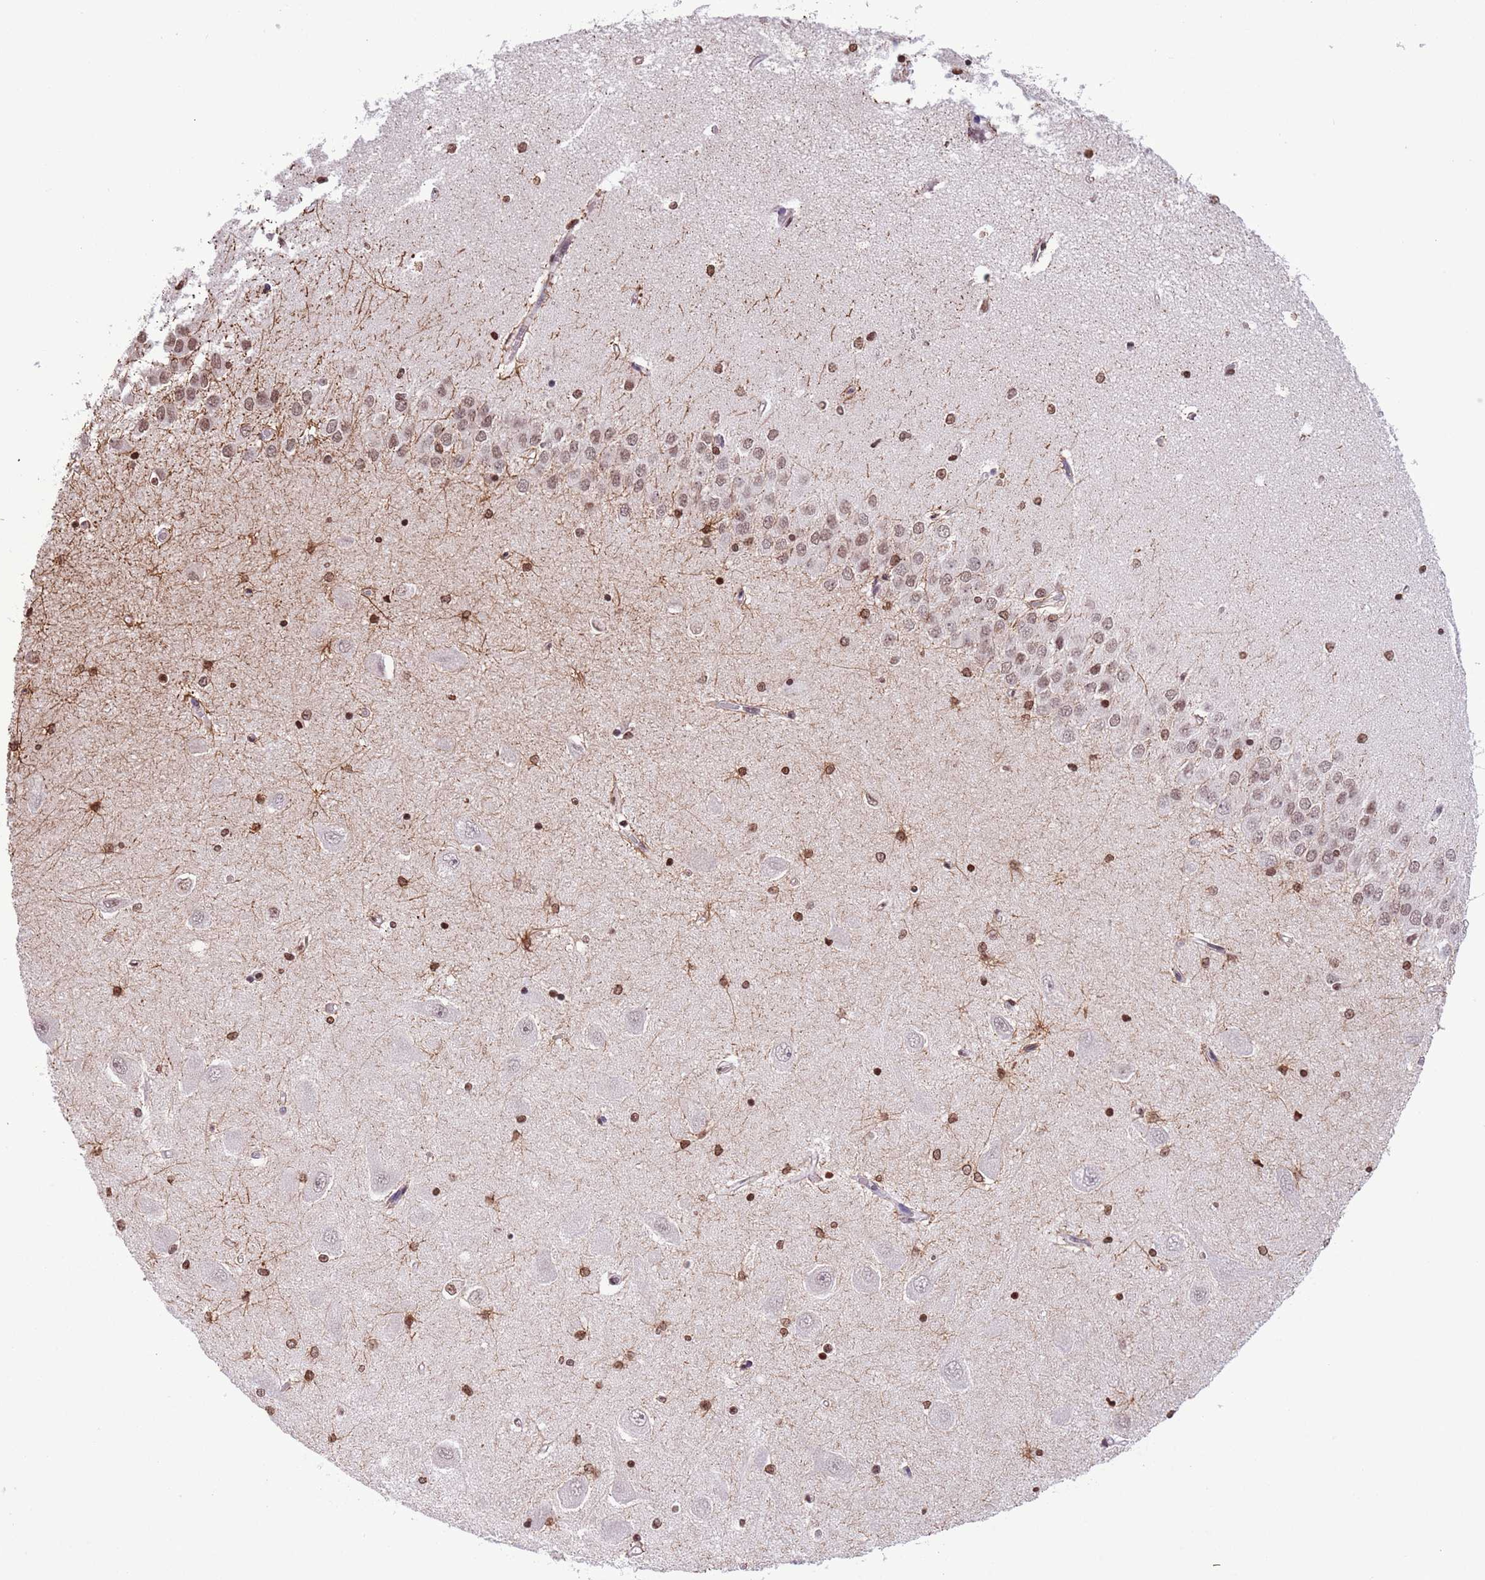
{"staining": {"intensity": "moderate", "quantity": ">75%", "location": "nuclear"}, "tissue": "hippocampus", "cell_type": "Glial cells", "image_type": "normal", "snomed": [{"axis": "morphology", "description": "Normal tissue, NOS"}, {"axis": "topography", "description": "Hippocampus"}], "caption": "Immunohistochemical staining of normal hippocampus reveals medium levels of moderate nuclear positivity in approximately >75% of glial cells. (Brightfield microscopy of DAB IHC at high magnification).", "gene": "NRIP1", "patient": {"sex": "male", "age": 45}}